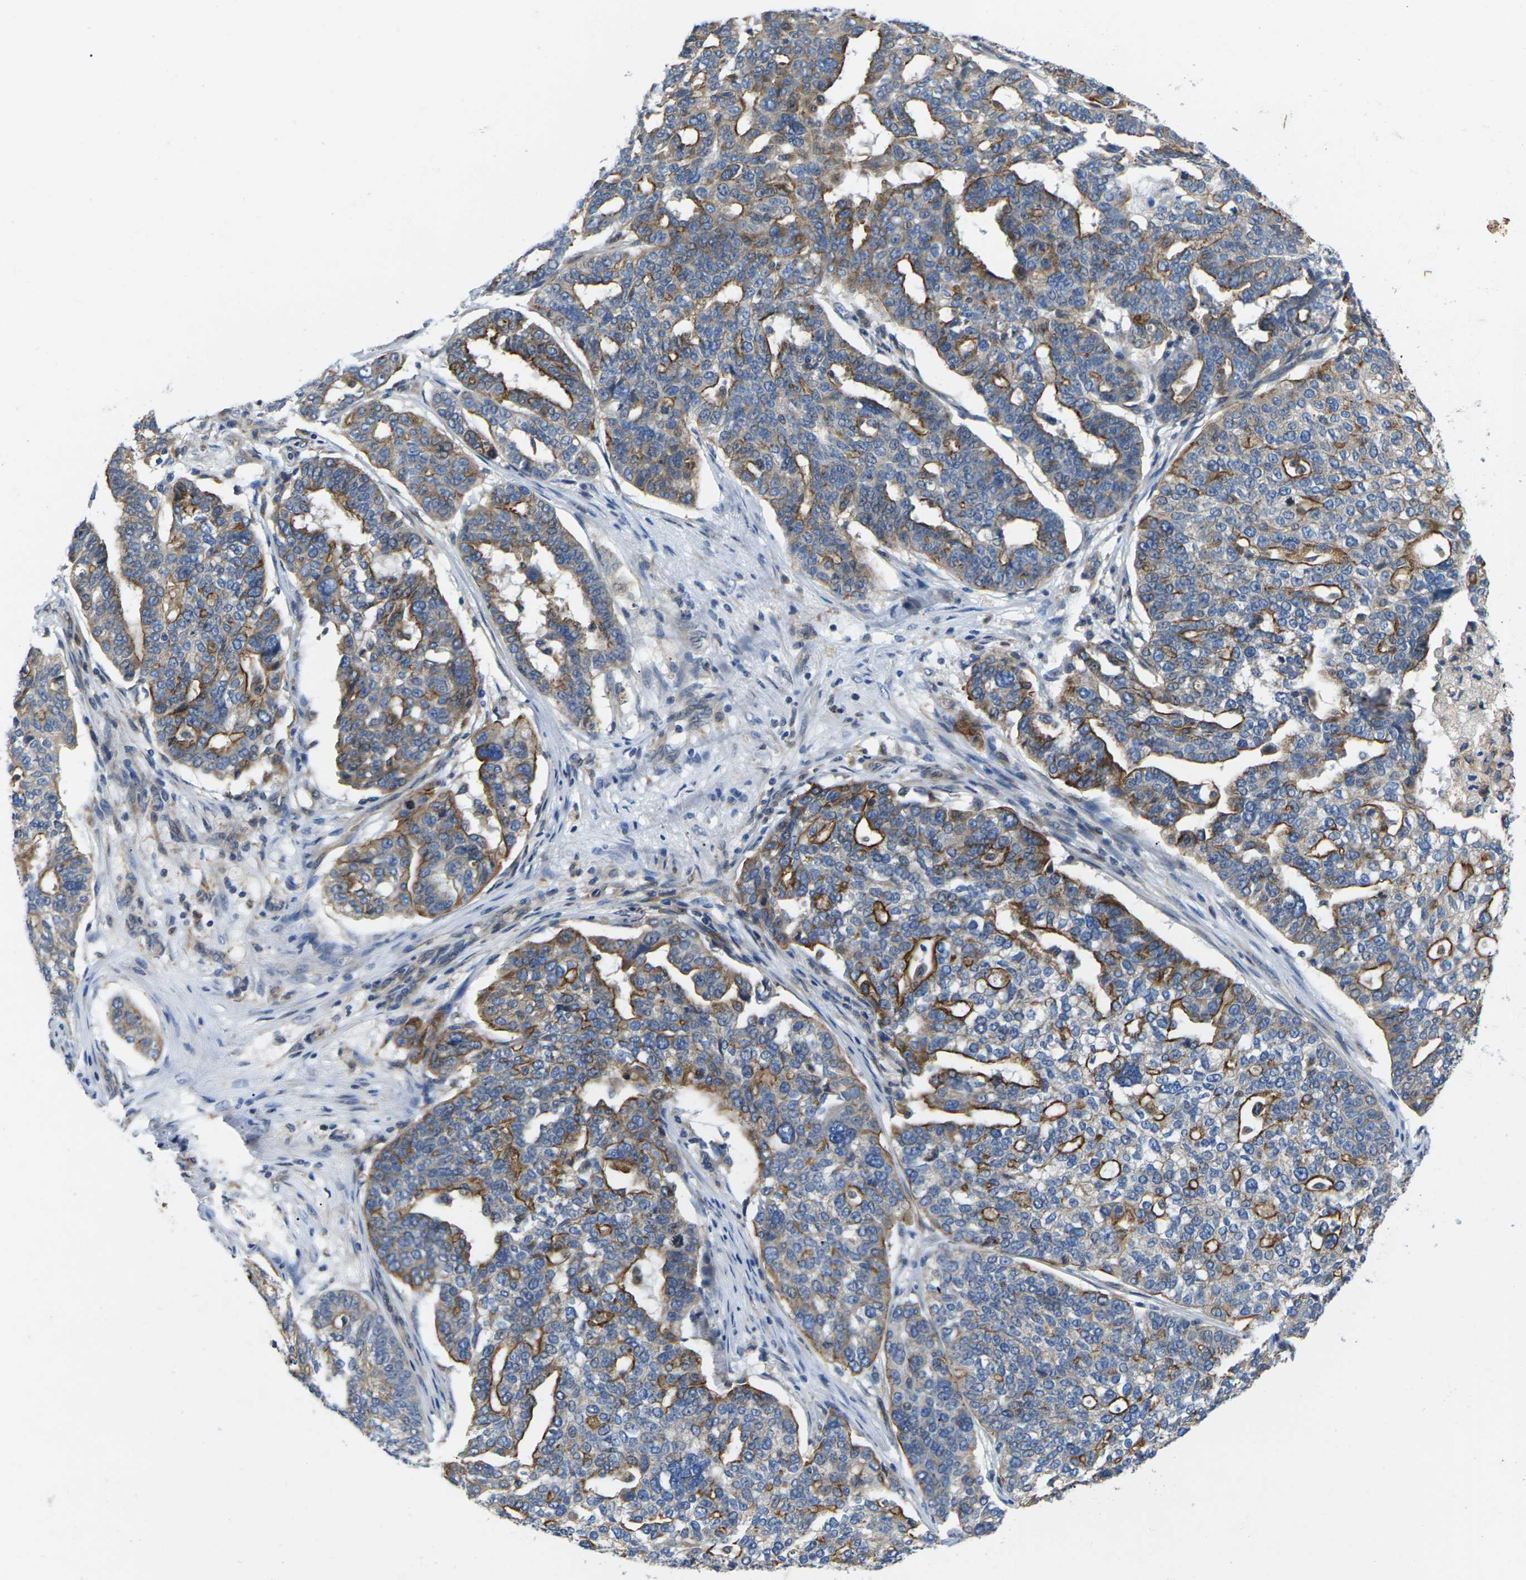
{"staining": {"intensity": "strong", "quantity": "25%-75%", "location": "cytoplasmic/membranous"}, "tissue": "ovarian cancer", "cell_type": "Tumor cells", "image_type": "cancer", "snomed": [{"axis": "morphology", "description": "Cystadenocarcinoma, serous, NOS"}, {"axis": "topography", "description": "Ovary"}], "caption": "Protein expression analysis of human ovarian serous cystadenocarcinoma reveals strong cytoplasmic/membranous staining in approximately 25%-75% of tumor cells.", "gene": "SCNN1A", "patient": {"sex": "female", "age": 59}}